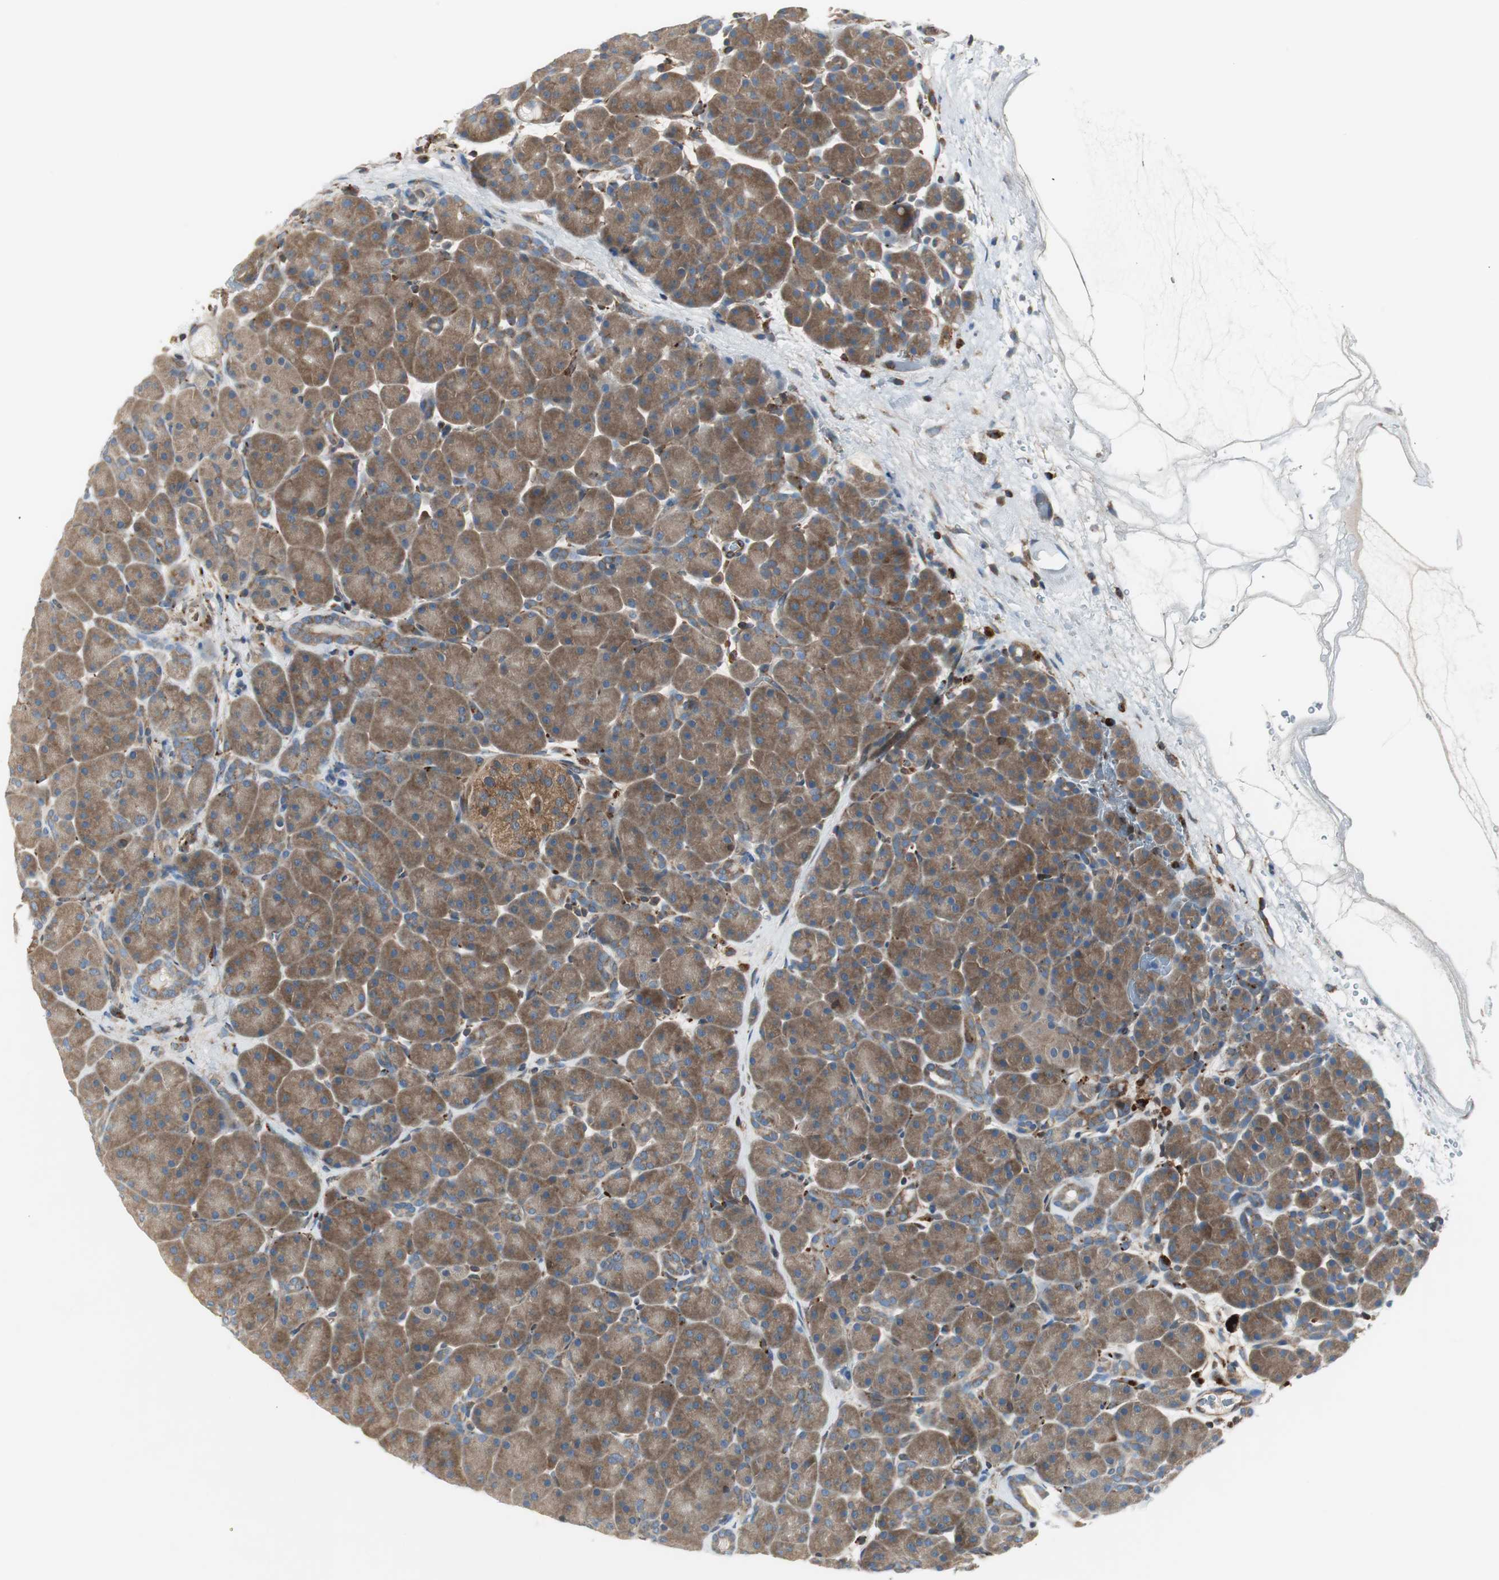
{"staining": {"intensity": "moderate", "quantity": ">75%", "location": "cytoplasmic/membranous"}, "tissue": "pancreas", "cell_type": "Exocrine glandular cells", "image_type": "normal", "snomed": [{"axis": "morphology", "description": "Normal tissue, NOS"}, {"axis": "topography", "description": "Pancreas"}], "caption": "Immunohistochemical staining of normal human pancreas exhibits moderate cytoplasmic/membranous protein staining in about >75% of exocrine glandular cells.", "gene": "NCK1", "patient": {"sex": "male", "age": 66}}